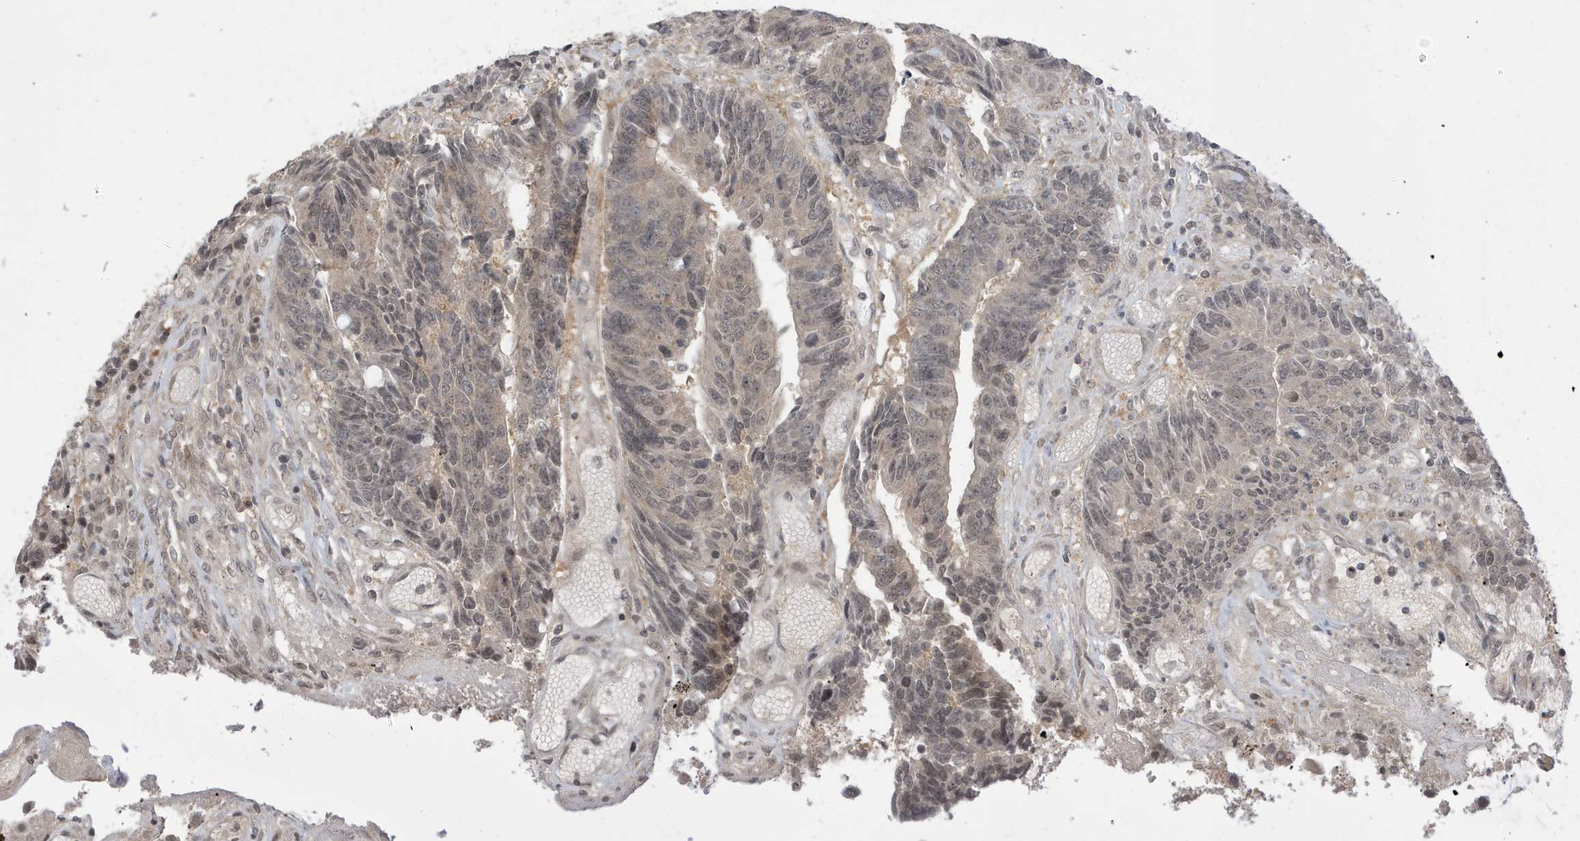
{"staining": {"intensity": "moderate", "quantity": ">75%", "location": "nuclear"}, "tissue": "colorectal cancer", "cell_type": "Tumor cells", "image_type": "cancer", "snomed": [{"axis": "morphology", "description": "Adenocarcinoma, NOS"}, {"axis": "topography", "description": "Rectum"}], "caption": "Immunohistochemical staining of adenocarcinoma (colorectal) demonstrates moderate nuclear protein expression in about >75% of tumor cells.", "gene": "TAB3", "patient": {"sex": "male", "age": 84}}